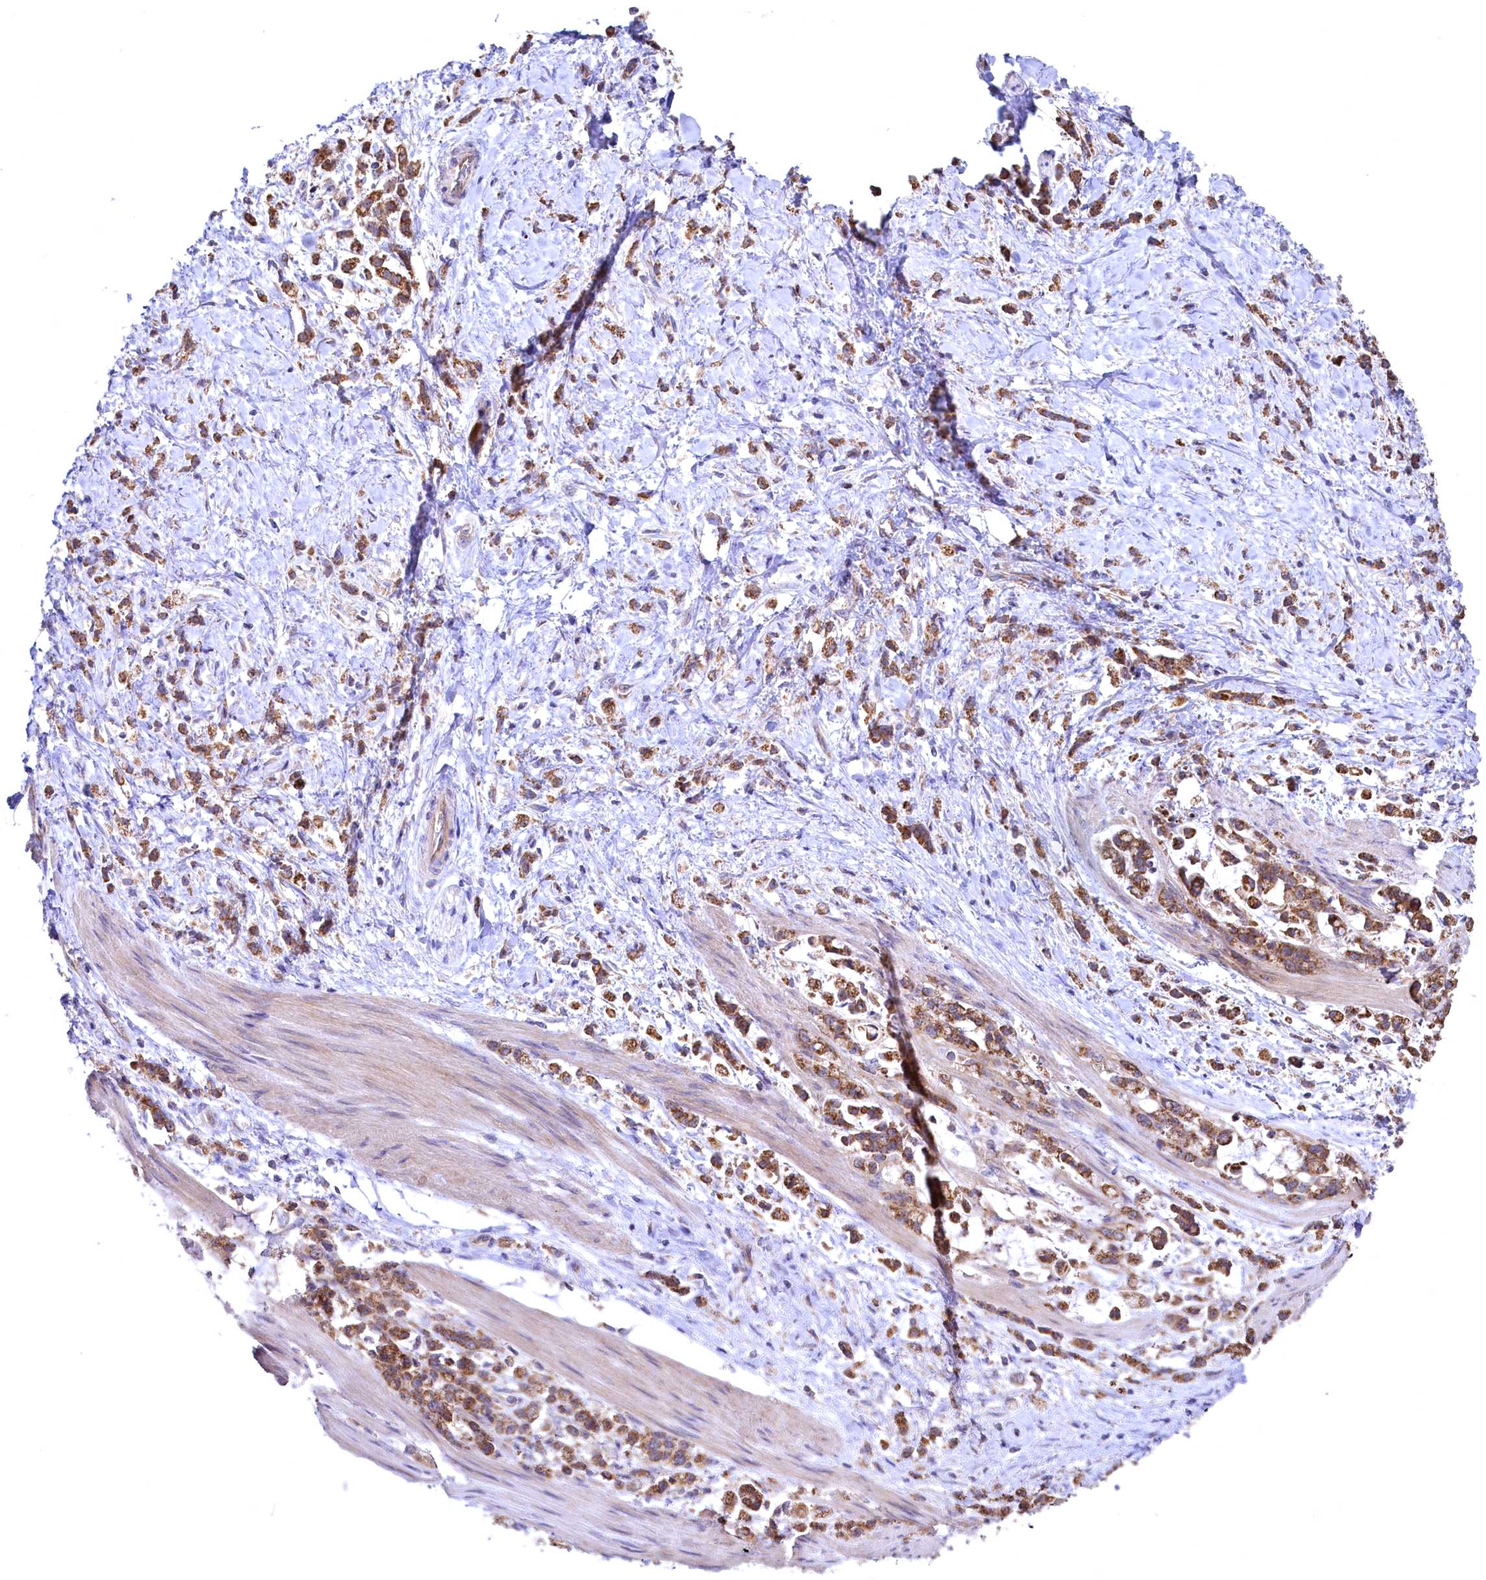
{"staining": {"intensity": "moderate", "quantity": ">75%", "location": "cytoplasmic/membranous"}, "tissue": "stomach cancer", "cell_type": "Tumor cells", "image_type": "cancer", "snomed": [{"axis": "morphology", "description": "Adenocarcinoma, NOS"}, {"axis": "topography", "description": "Stomach"}], "caption": "Stomach adenocarcinoma tissue demonstrates moderate cytoplasmic/membranous expression in approximately >75% of tumor cells, visualized by immunohistochemistry.", "gene": "MRPL57", "patient": {"sex": "female", "age": 60}}